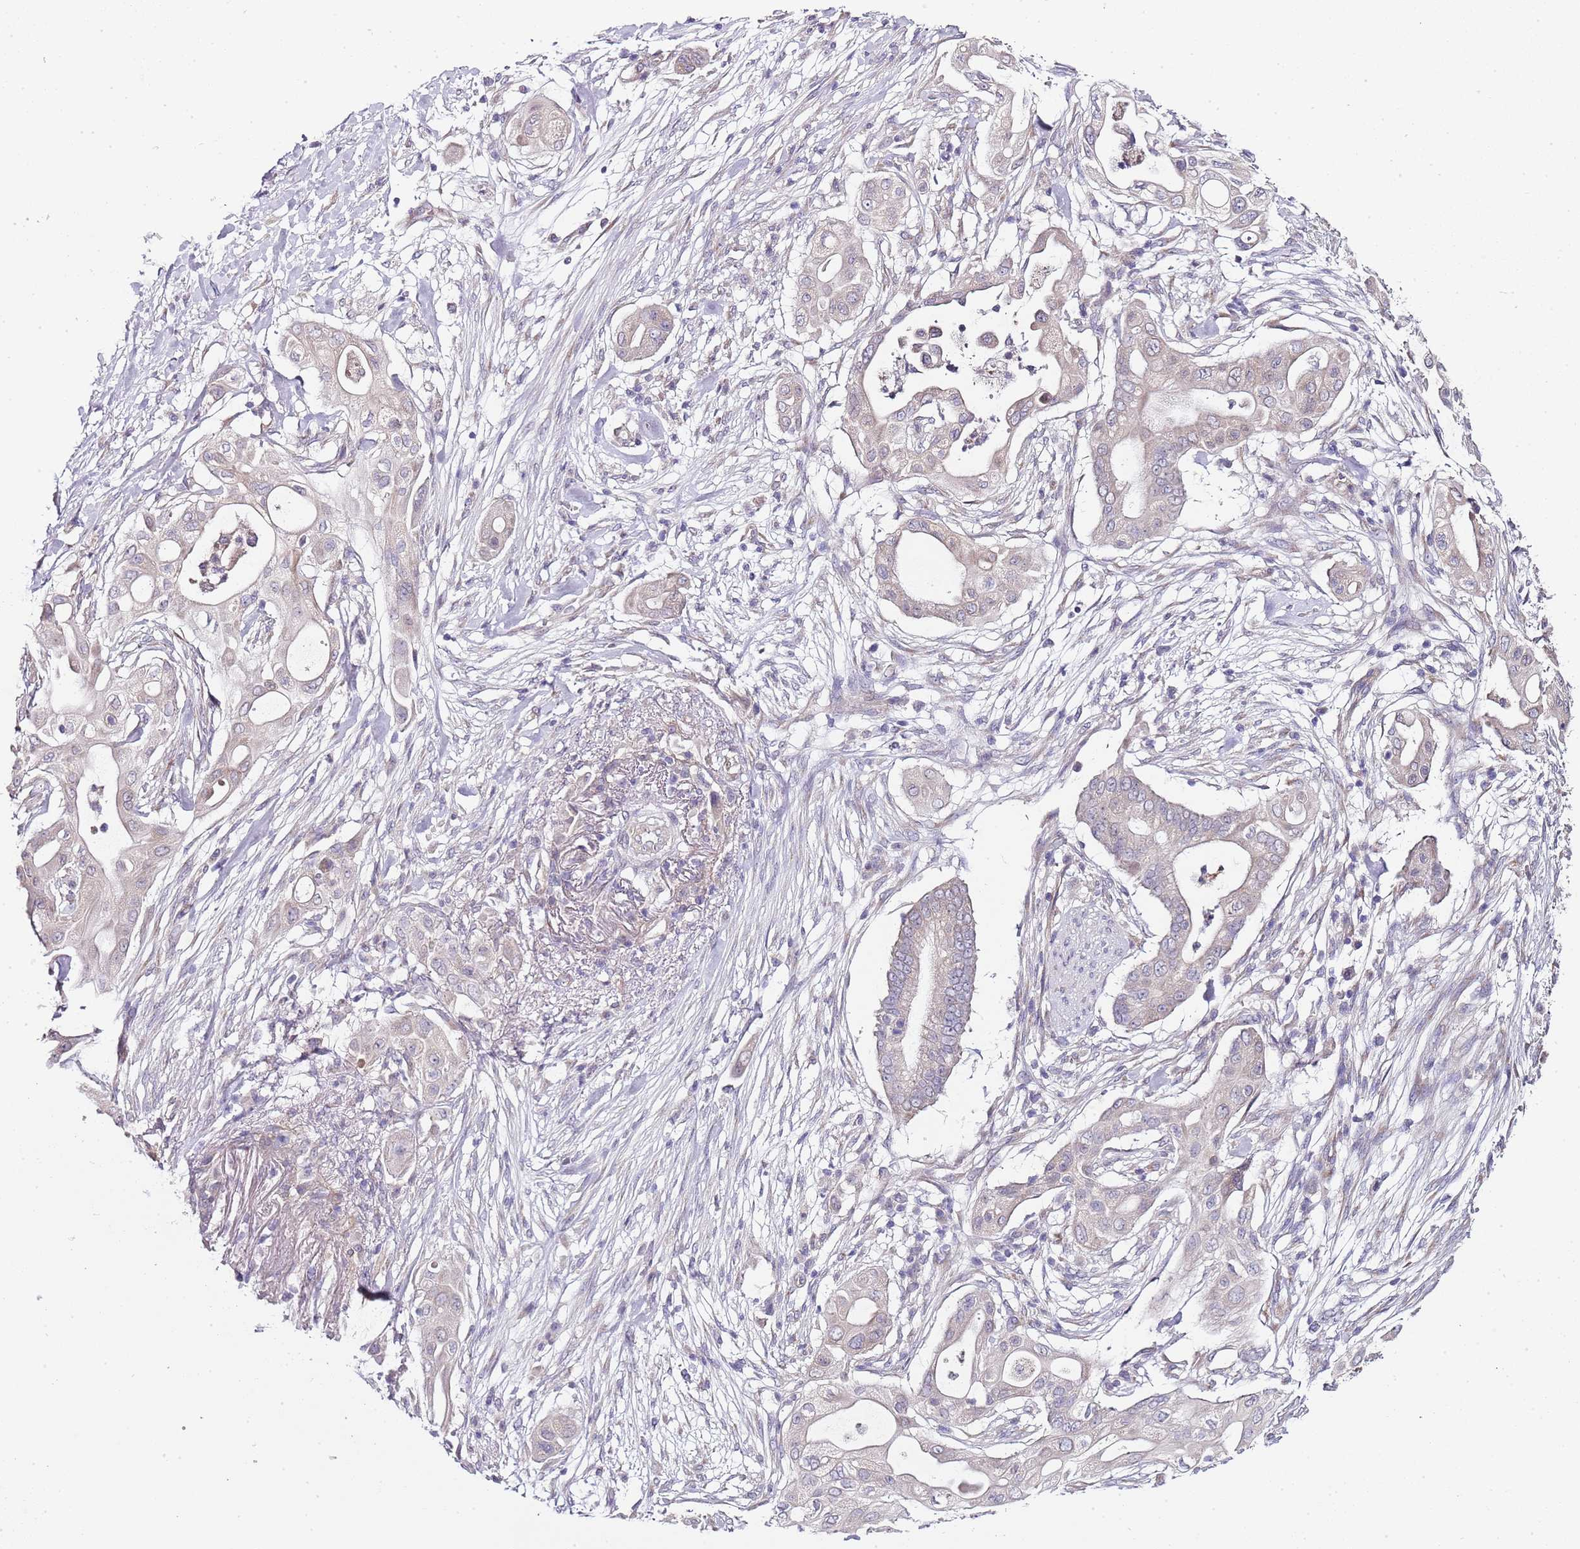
{"staining": {"intensity": "negative", "quantity": "none", "location": "none"}, "tissue": "pancreatic cancer", "cell_type": "Tumor cells", "image_type": "cancer", "snomed": [{"axis": "morphology", "description": "Adenocarcinoma, NOS"}, {"axis": "topography", "description": "Pancreas"}], "caption": "The photomicrograph demonstrates no significant positivity in tumor cells of pancreatic cancer (adenocarcinoma).", "gene": "TBC1D9", "patient": {"sex": "male", "age": 68}}